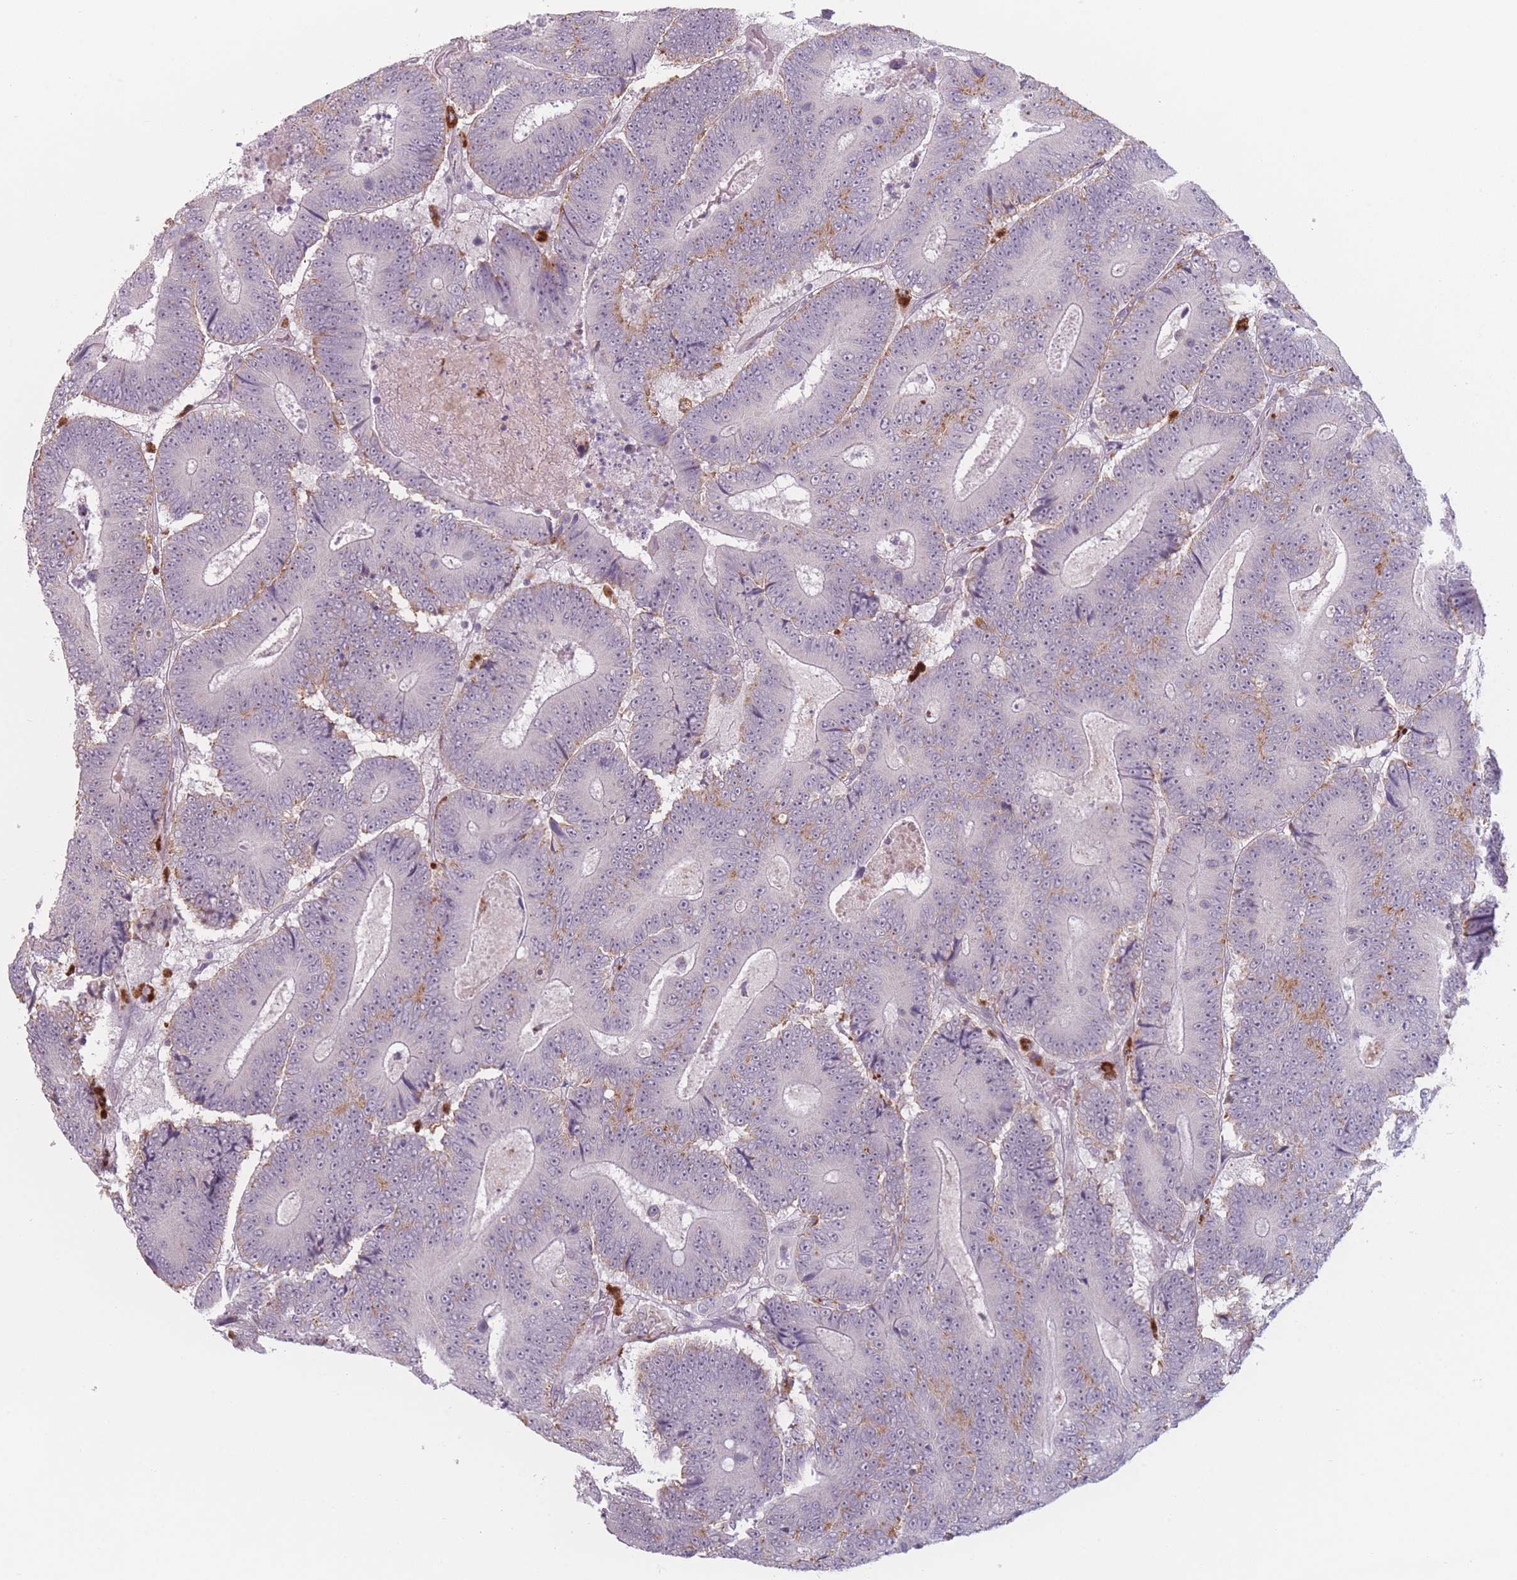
{"staining": {"intensity": "weak", "quantity": "<25%", "location": "cytoplasmic/membranous"}, "tissue": "colorectal cancer", "cell_type": "Tumor cells", "image_type": "cancer", "snomed": [{"axis": "morphology", "description": "Adenocarcinoma, NOS"}, {"axis": "topography", "description": "Colon"}], "caption": "Micrograph shows no protein positivity in tumor cells of adenocarcinoma (colorectal) tissue. Nuclei are stained in blue.", "gene": "OR10C1", "patient": {"sex": "male", "age": 83}}